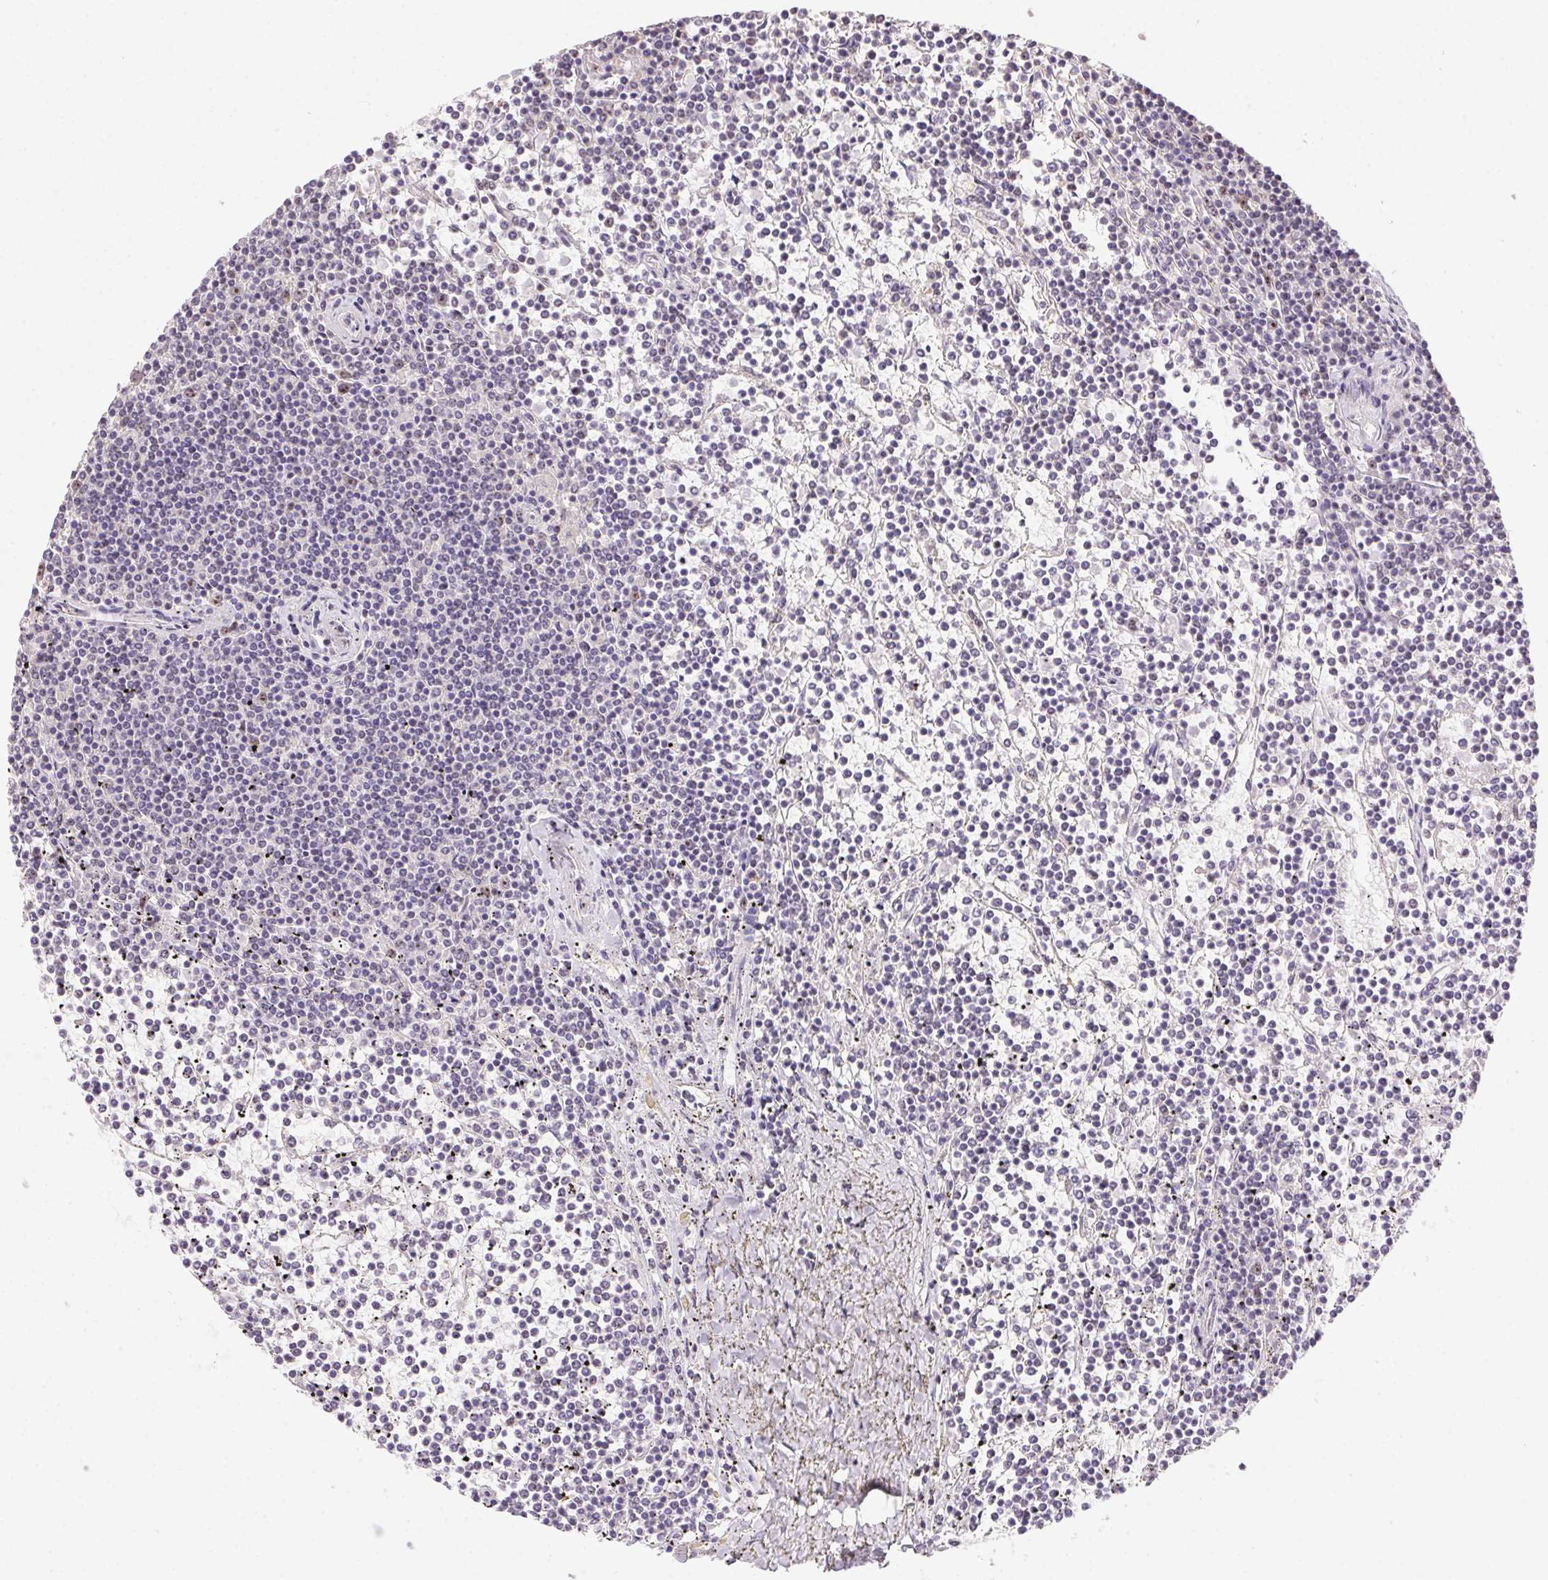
{"staining": {"intensity": "negative", "quantity": "none", "location": "none"}, "tissue": "lymphoma", "cell_type": "Tumor cells", "image_type": "cancer", "snomed": [{"axis": "morphology", "description": "Malignant lymphoma, non-Hodgkin's type, Low grade"}, {"axis": "topography", "description": "Spleen"}], "caption": "DAB (3,3'-diaminobenzidine) immunohistochemical staining of malignant lymphoma, non-Hodgkin's type (low-grade) displays no significant expression in tumor cells.", "gene": "BATF2", "patient": {"sex": "female", "age": 19}}